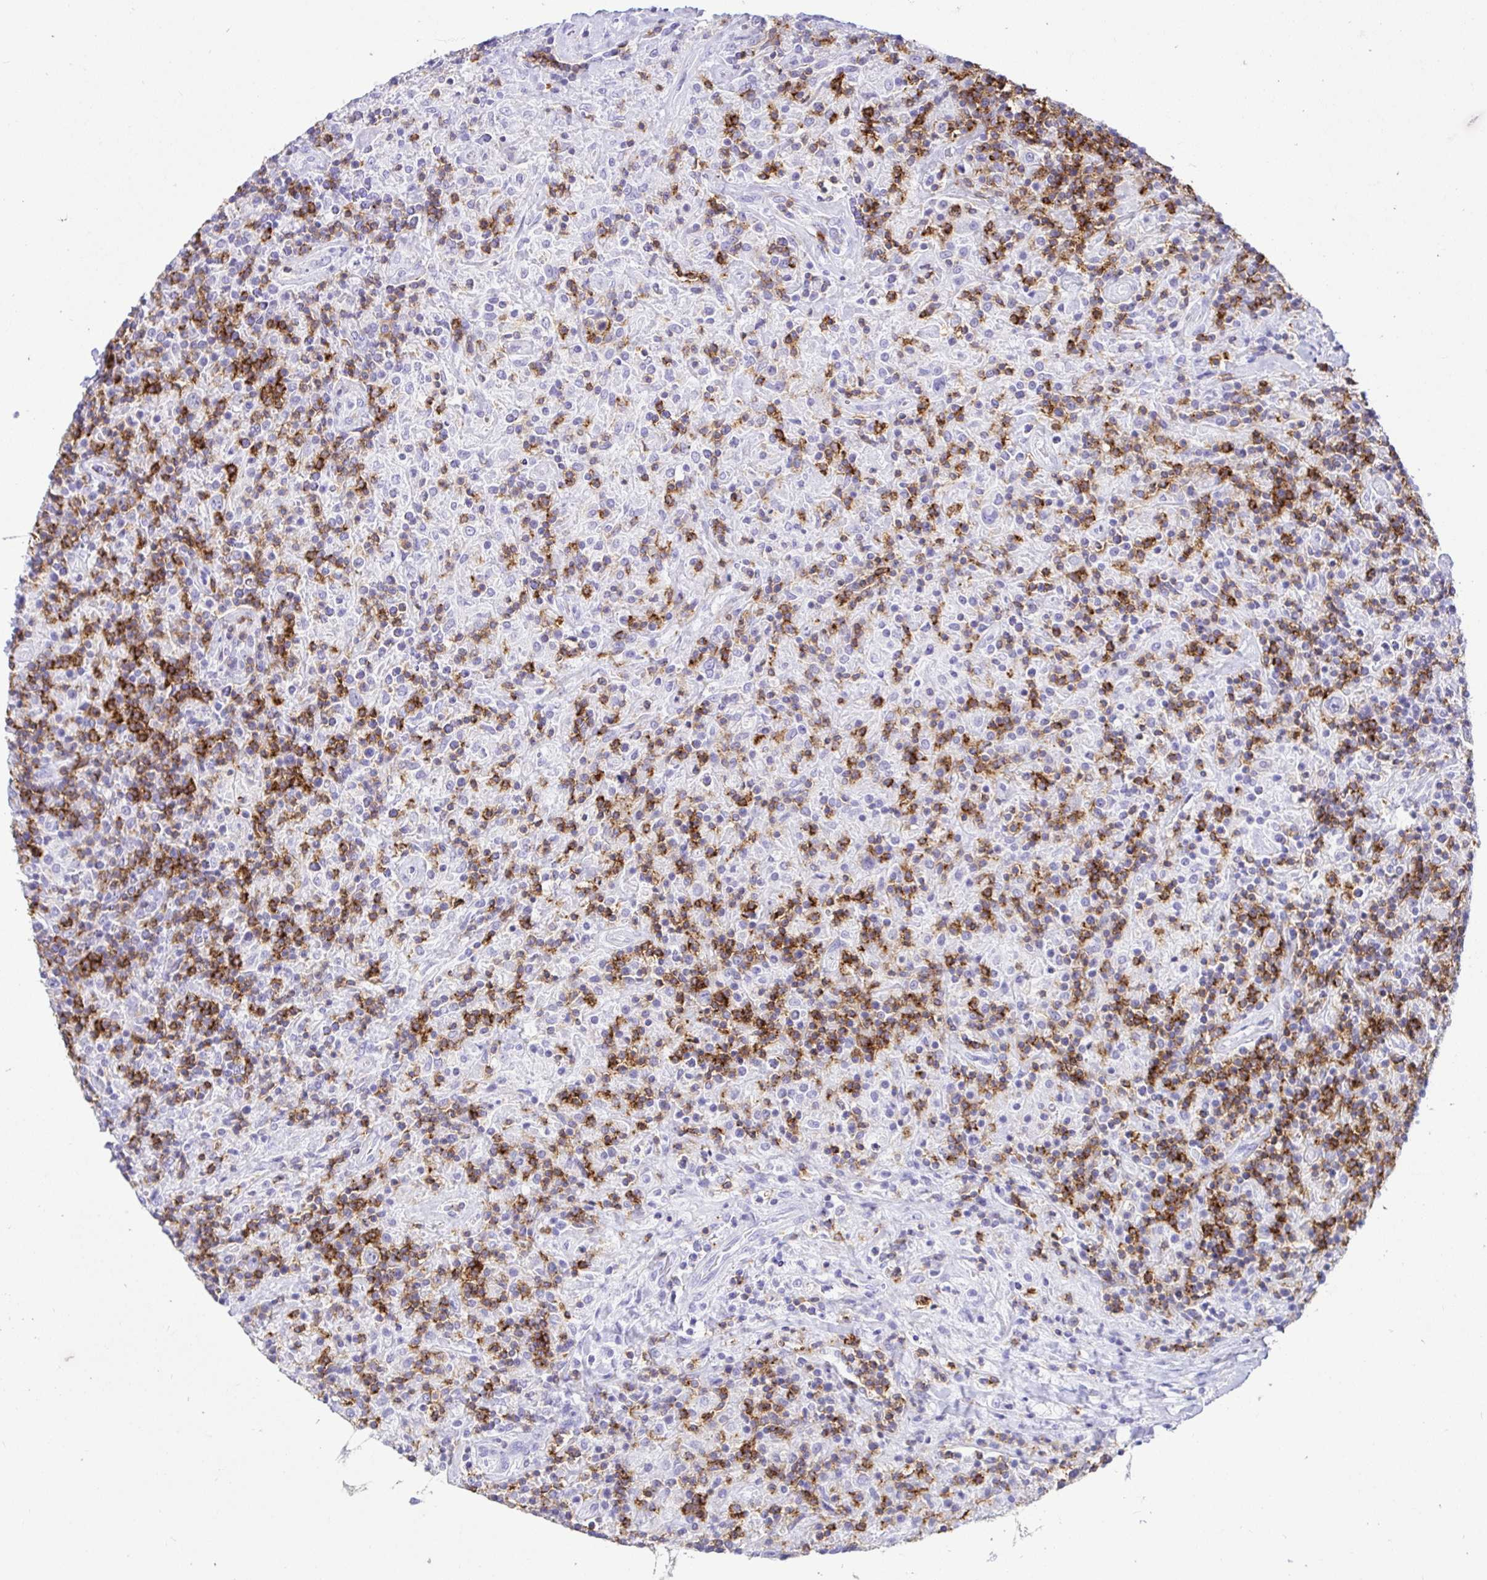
{"staining": {"intensity": "negative", "quantity": "none", "location": "none"}, "tissue": "lymphoma", "cell_type": "Tumor cells", "image_type": "cancer", "snomed": [{"axis": "morphology", "description": "Hodgkin's disease, NOS"}, {"axis": "topography", "description": "Lymph node"}], "caption": "Protein analysis of Hodgkin's disease exhibits no significant expression in tumor cells.", "gene": "CD5", "patient": {"sex": "male", "age": 70}}